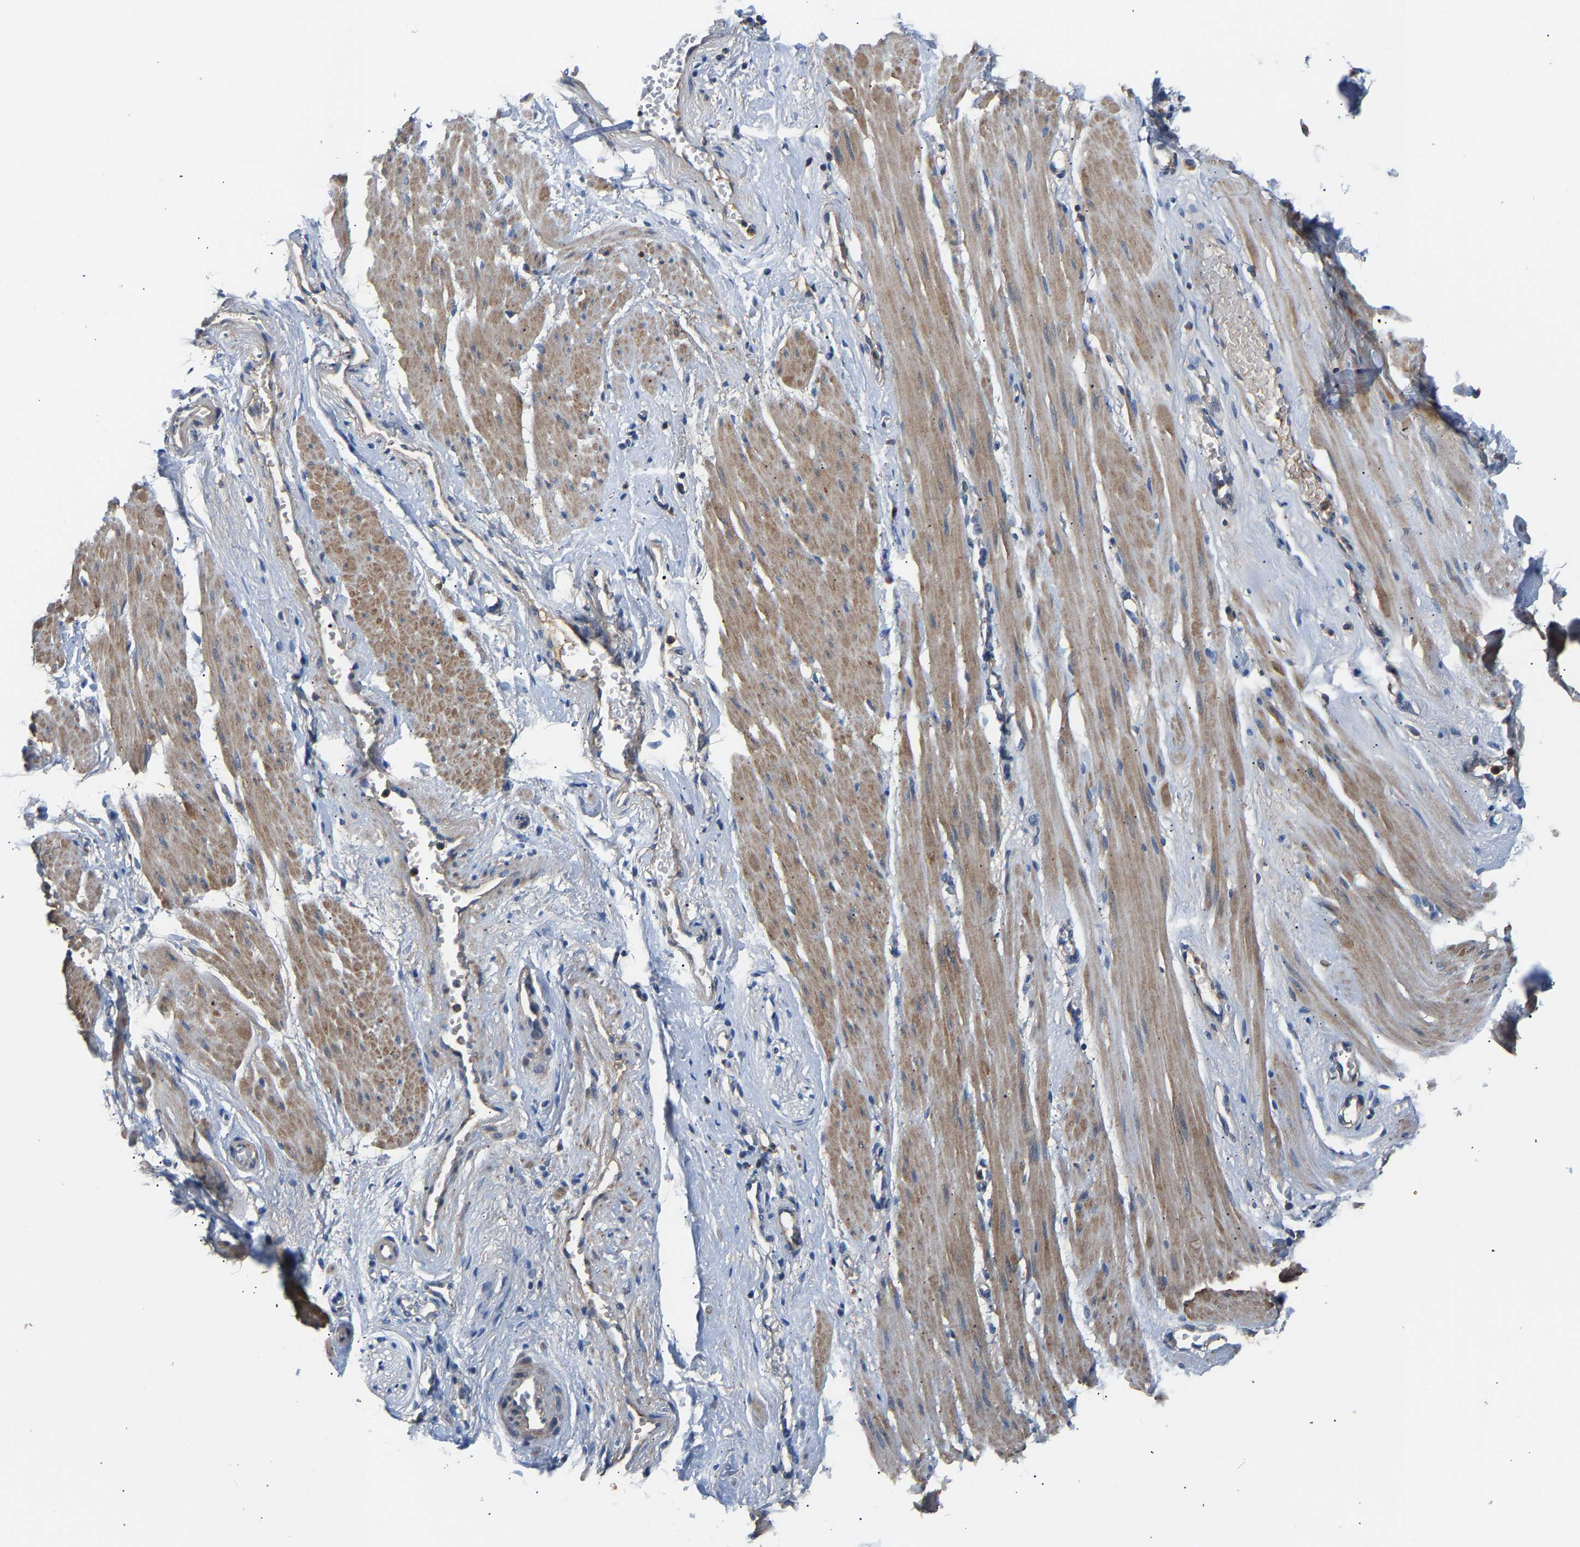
{"staining": {"intensity": "negative", "quantity": "none", "location": "none"}, "tissue": "adipose tissue", "cell_type": "Adipocytes", "image_type": "normal", "snomed": [{"axis": "morphology", "description": "Normal tissue, NOS"}, {"axis": "topography", "description": "Soft tissue"}, {"axis": "topography", "description": "Vascular tissue"}], "caption": "An IHC photomicrograph of normal adipose tissue is shown. There is no staining in adipocytes of adipose tissue. The staining is performed using DAB brown chromogen with nuclei counter-stained in using hematoxylin.", "gene": "CCDC171", "patient": {"sex": "female", "age": 35}}